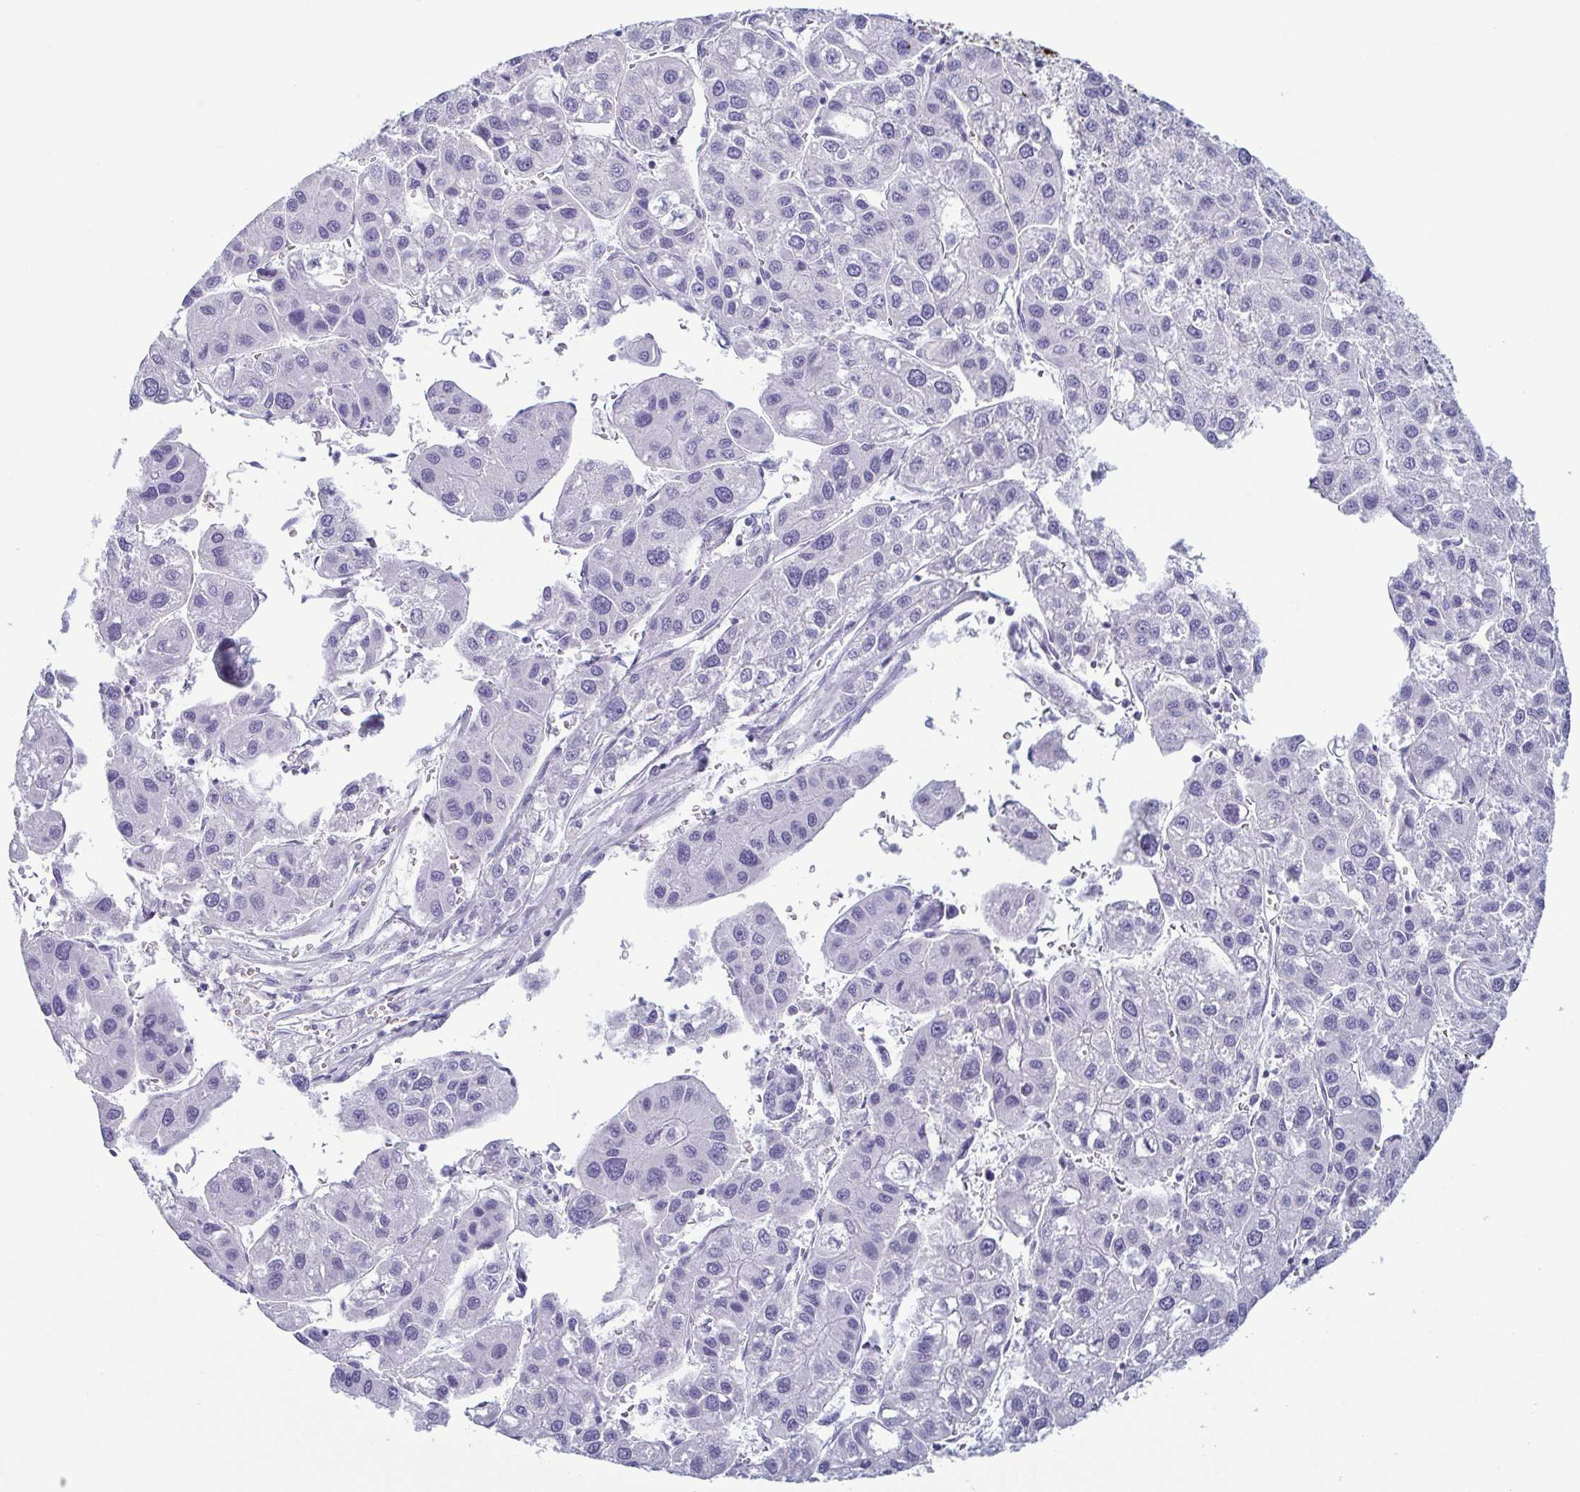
{"staining": {"intensity": "negative", "quantity": "none", "location": "none"}, "tissue": "liver cancer", "cell_type": "Tumor cells", "image_type": "cancer", "snomed": [{"axis": "morphology", "description": "Carcinoma, Hepatocellular, NOS"}, {"axis": "topography", "description": "Liver"}], "caption": "IHC of human liver cancer (hepatocellular carcinoma) demonstrates no staining in tumor cells. The staining was performed using DAB (3,3'-diaminobenzidine) to visualize the protein expression in brown, while the nuclei were stained in blue with hematoxylin (Magnification: 20x).", "gene": "KRT10", "patient": {"sex": "male", "age": 73}}